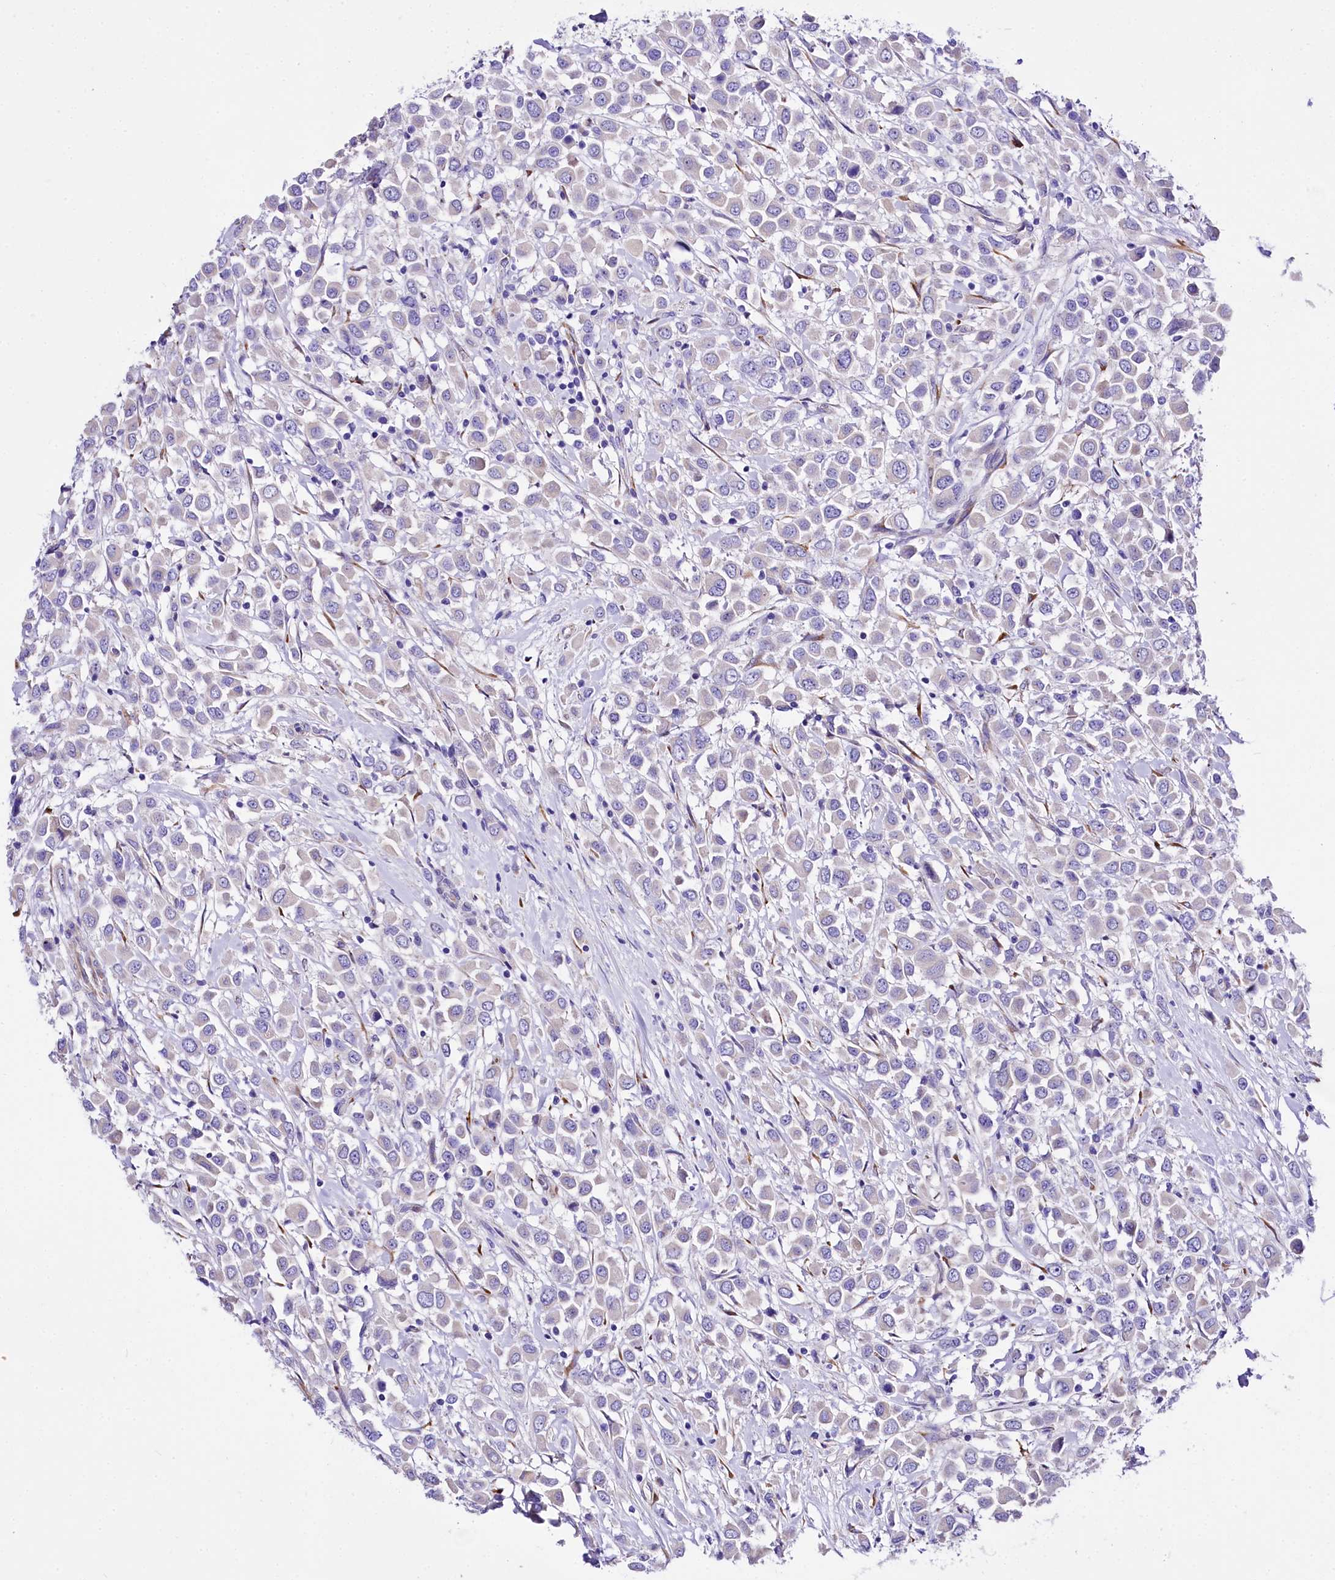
{"staining": {"intensity": "negative", "quantity": "none", "location": "none"}, "tissue": "breast cancer", "cell_type": "Tumor cells", "image_type": "cancer", "snomed": [{"axis": "morphology", "description": "Duct carcinoma"}, {"axis": "topography", "description": "Breast"}], "caption": "Immunohistochemistry of human breast cancer shows no expression in tumor cells.", "gene": "A2ML1", "patient": {"sex": "female", "age": 61}}